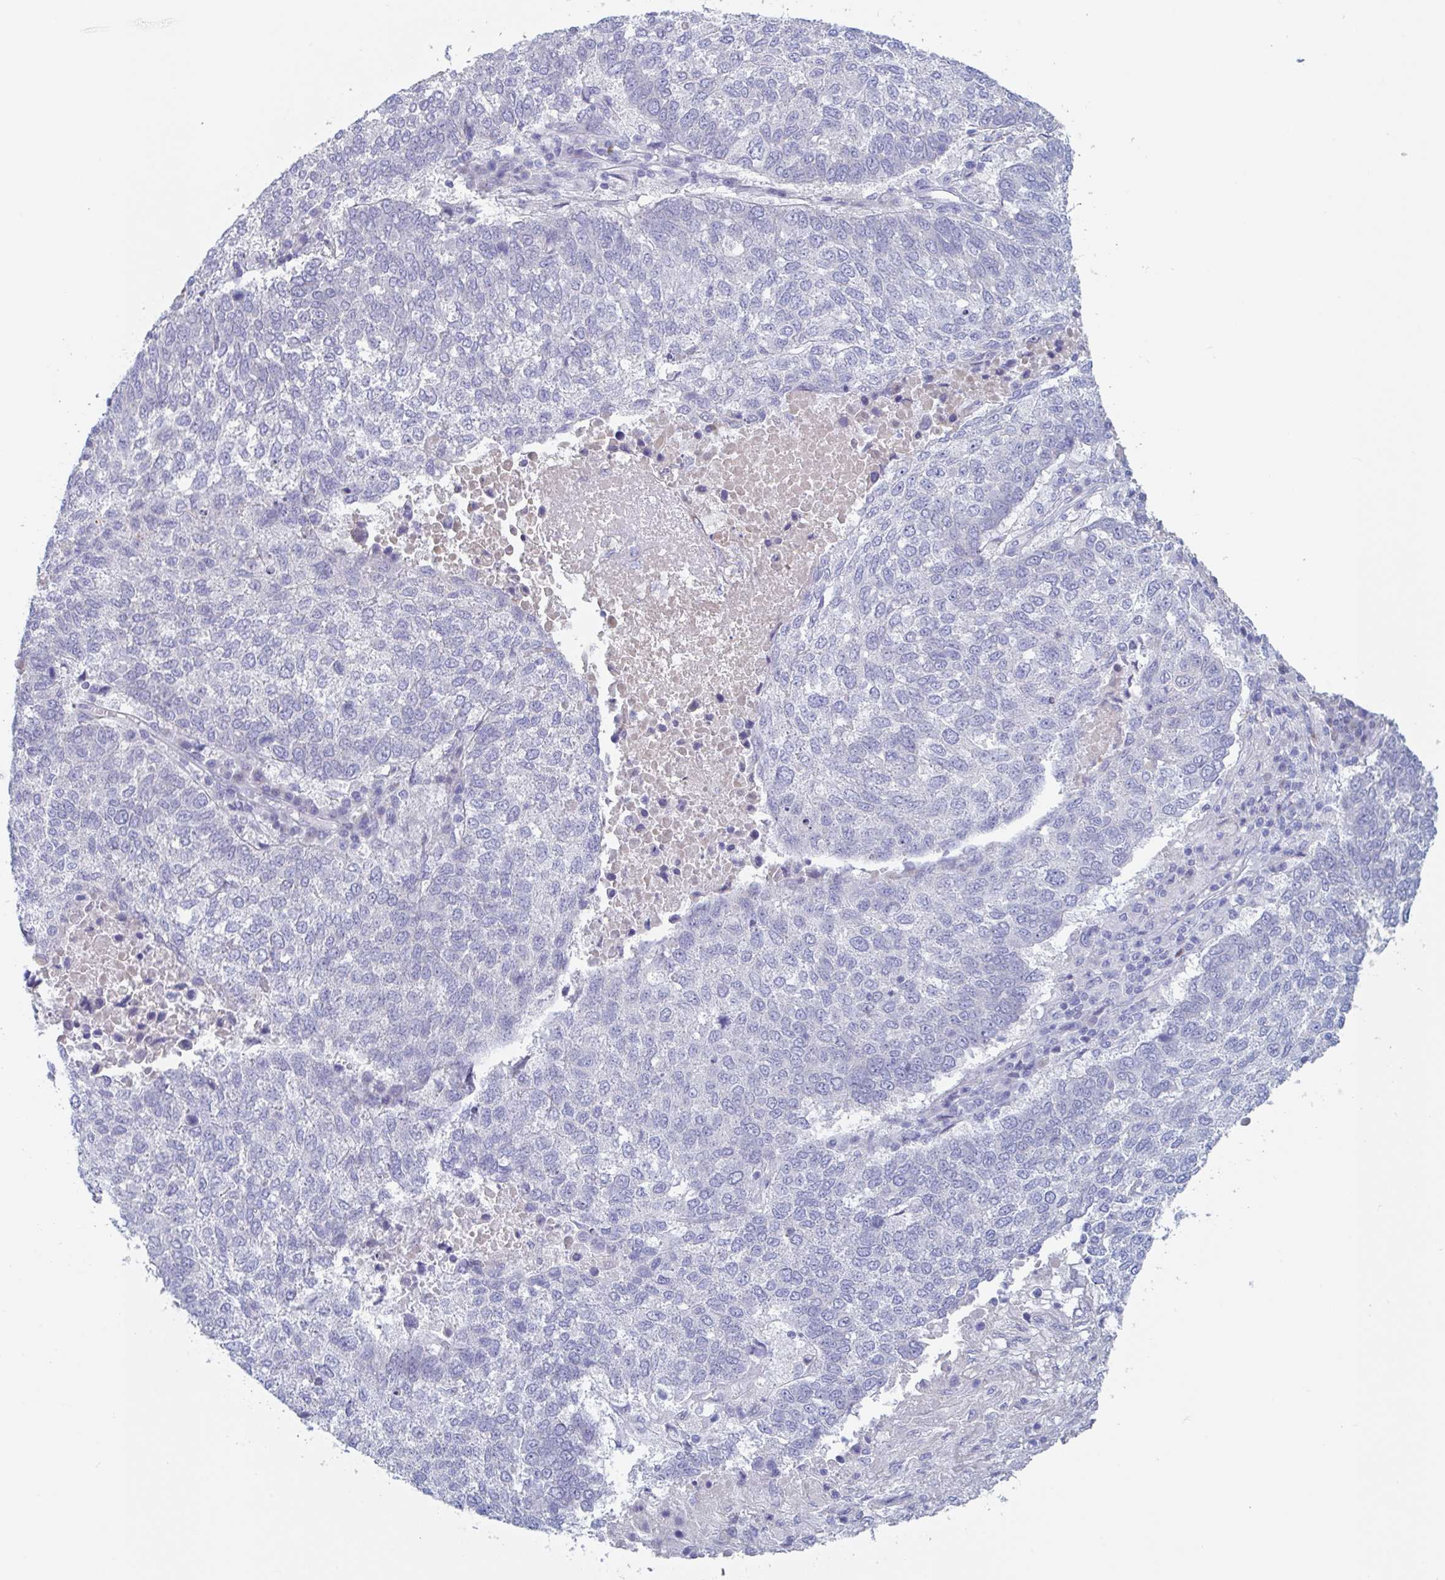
{"staining": {"intensity": "negative", "quantity": "none", "location": "none"}, "tissue": "lung cancer", "cell_type": "Tumor cells", "image_type": "cancer", "snomed": [{"axis": "morphology", "description": "Squamous cell carcinoma, NOS"}, {"axis": "topography", "description": "Lung"}], "caption": "DAB immunohistochemical staining of lung cancer (squamous cell carcinoma) exhibits no significant positivity in tumor cells.", "gene": "NT5C3B", "patient": {"sex": "male", "age": 73}}